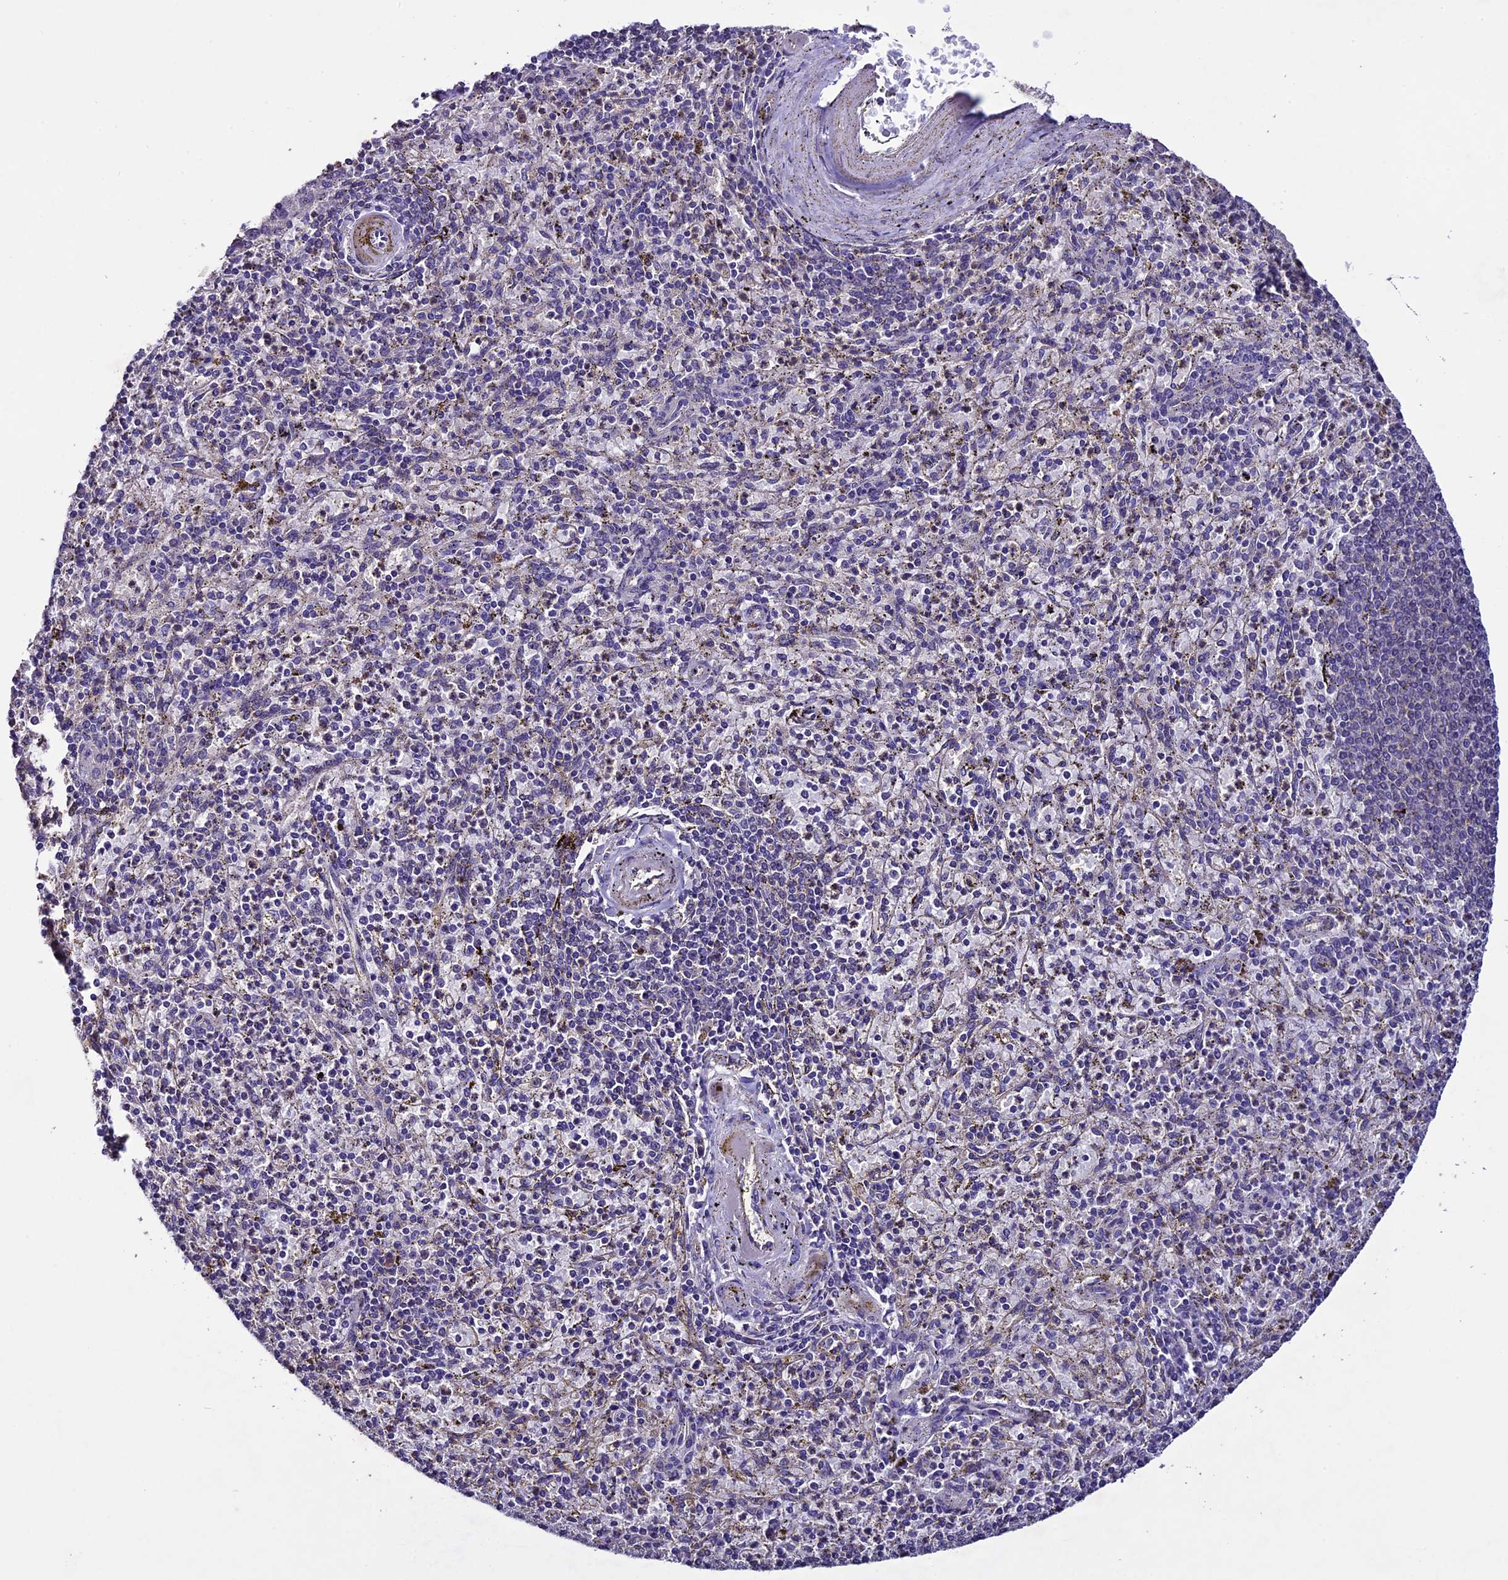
{"staining": {"intensity": "moderate", "quantity": "<25%", "location": "cytoplasmic/membranous"}, "tissue": "spleen", "cell_type": "Cells in red pulp", "image_type": "normal", "snomed": [{"axis": "morphology", "description": "Normal tissue, NOS"}, {"axis": "topography", "description": "Spleen"}], "caption": "A low amount of moderate cytoplasmic/membranous staining is identified in about <25% of cells in red pulp in unremarkable spleen.", "gene": "DIS3L", "patient": {"sex": "male", "age": 72}}